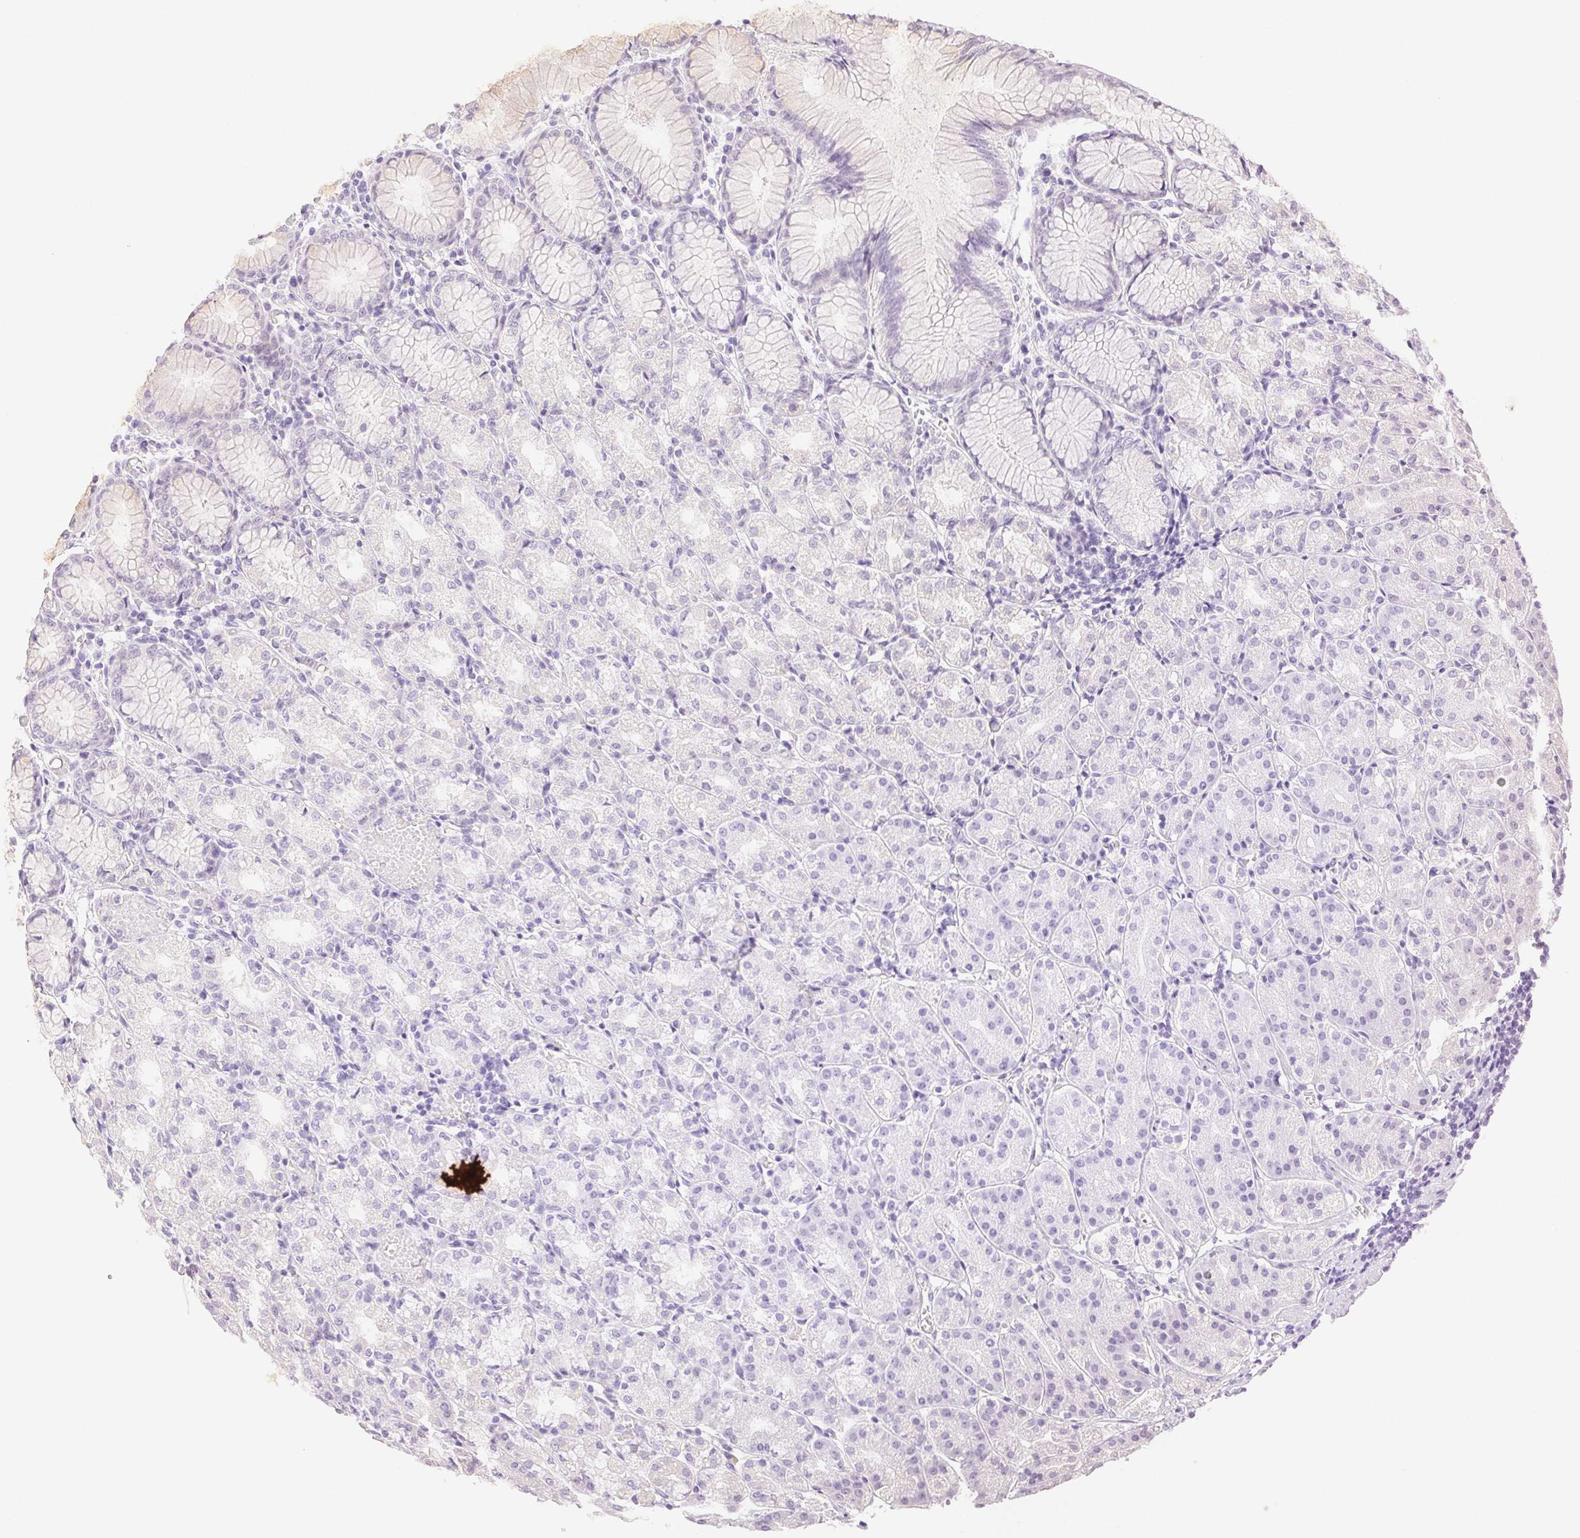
{"staining": {"intensity": "negative", "quantity": "none", "location": "none"}, "tissue": "stomach", "cell_type": "Glandular cells", "image_type": "normal", "snomed": [{"axis": "morphology", "description": "Normal tissue, NOS"}, {"axis": "topography", "description": "Stomach"}], "caption": "Immunohistochemistry (IHC) image of unremarkable stomach: human stomach stained with DAB exhibits no significant protein staining in glandular cells.", "gene": "SPACA4", "patient": {"sex": "female", "age": 57}}